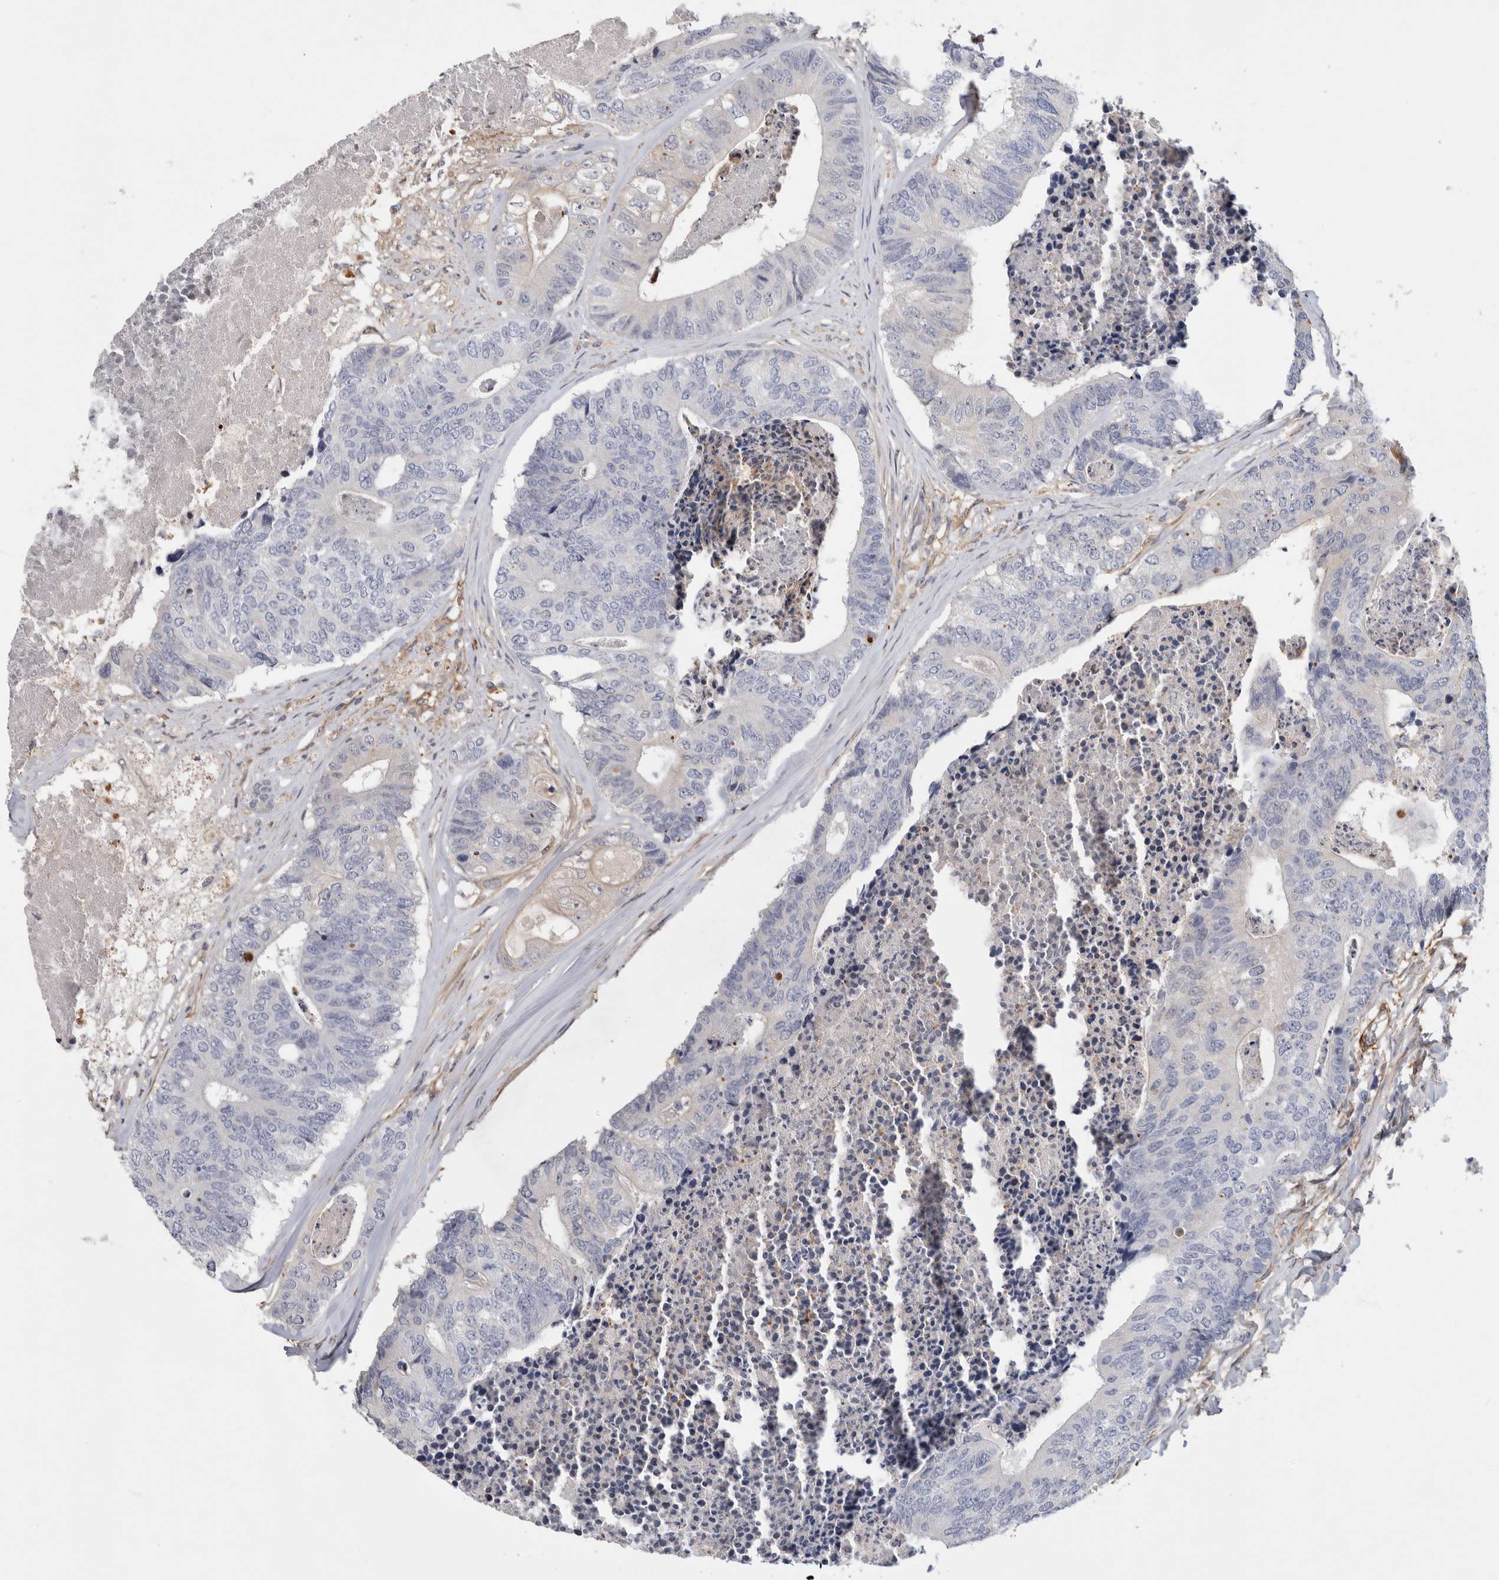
{"staining": {"intensity": "negative", "quantity": "none", "location": "none"}, "tissue": "colorectal cancer", "cell_type": "Tumor cells", "image_type": "cancer", "snomed": [{"axis": "morphology", "description": "Adenocarcinoma, NOS"}, {"axis": "topography", "description": "Colon"}], "caption": "DAB (3,3'-diaminobenzidine) immunohistochemical staining of colorectal cancer (adenocarcinoma) reveals no significant staining in tumor cells.", "gene": "PGM1", "patient": {"sex": "female", "age": 67}}